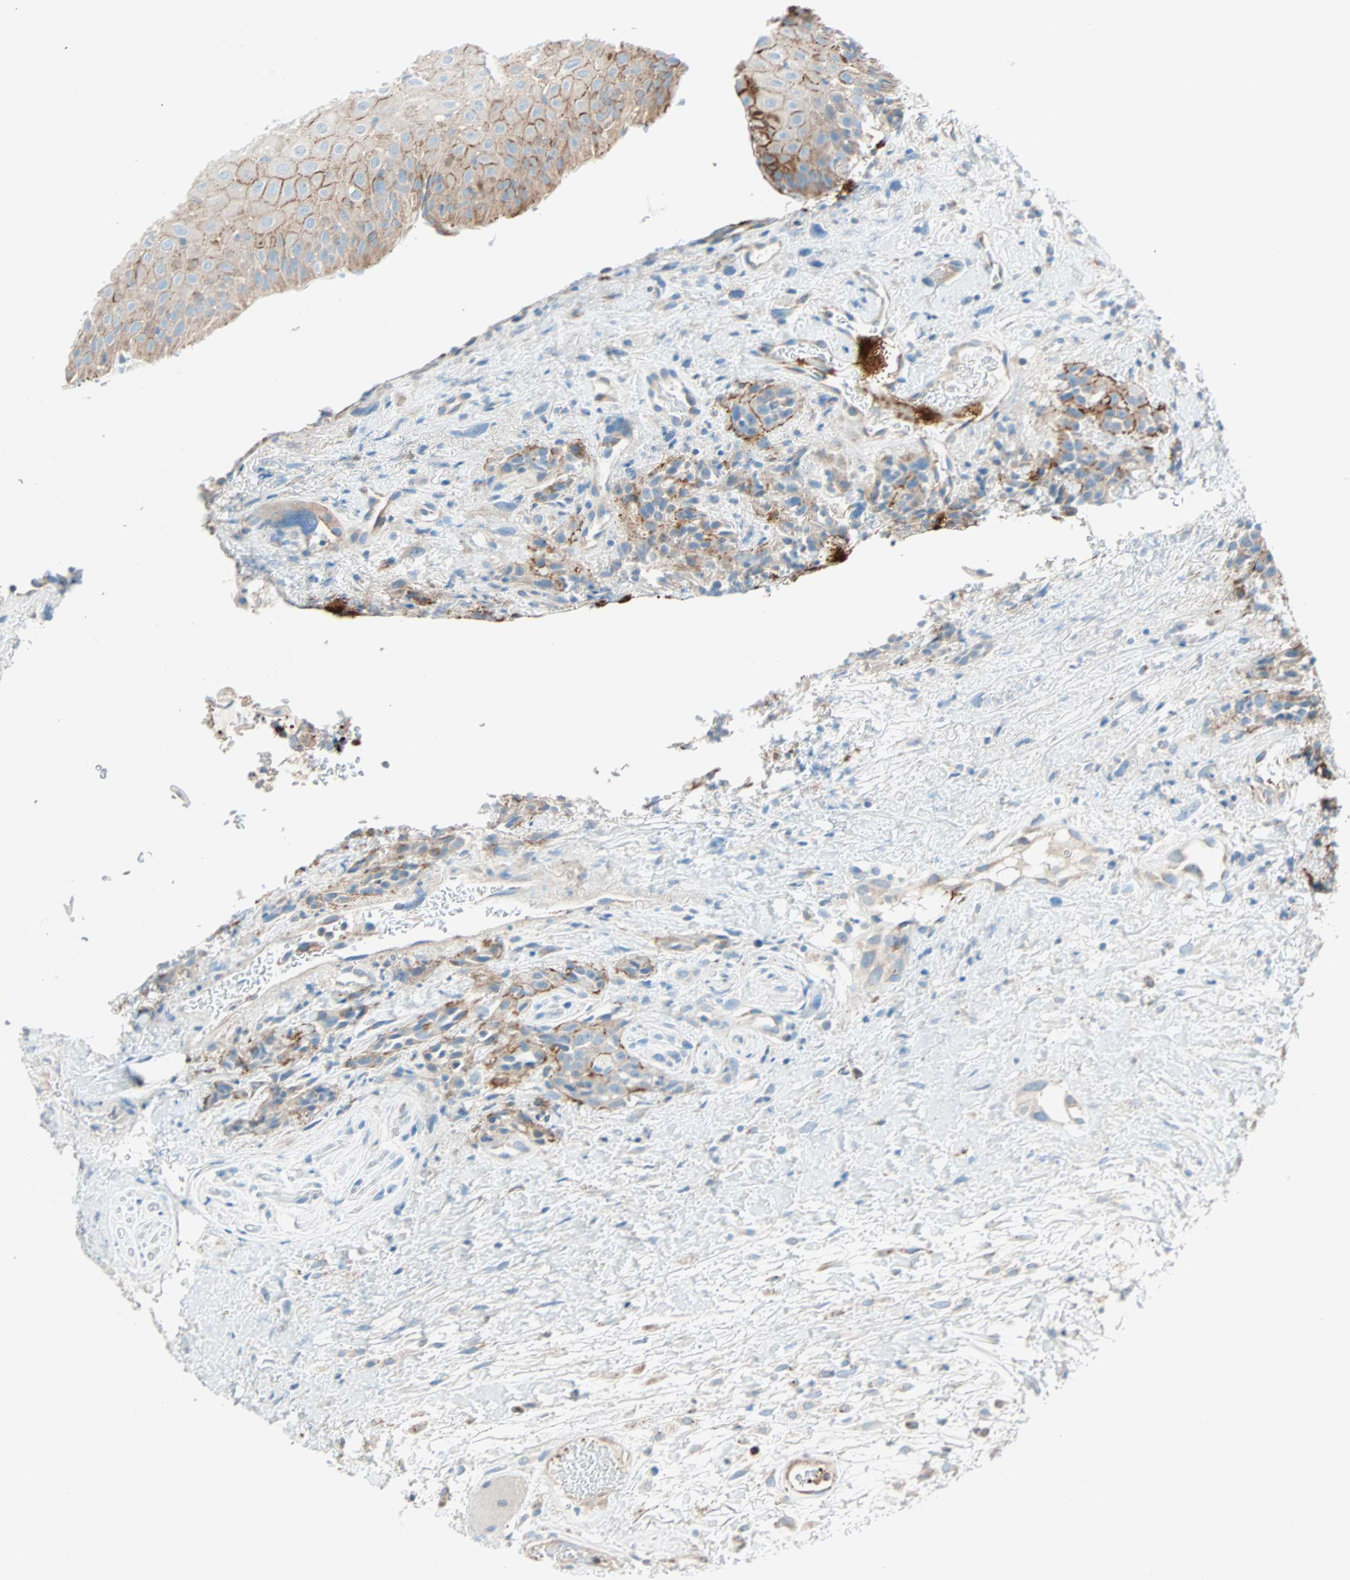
{"staining": {"intensity": "moderate", "quantity": ">75%", "location": "cytoplasmic/membranous"}, "tissue": "head and neck cancer", "cell_type": "Tumor cells", "image_type": "cancer", "snomed": [{"axis": "morphology", "description": "Normal tissue, NOS"}, {"axis": "morphology", "description": "Squamous cell carcinoma, NOS"}, {"axis": "topography", "description": "Cartilage tissue"}, {"axis": "topography", "description": "Head-Neck"}], "caption": "A brown stain highlights moderate cytoplasmic/membranous staining of a protein in head and neck cancer tumor cells.", "gene": "LY6G6F", "patient": {"sex": "male", "age": 62}}